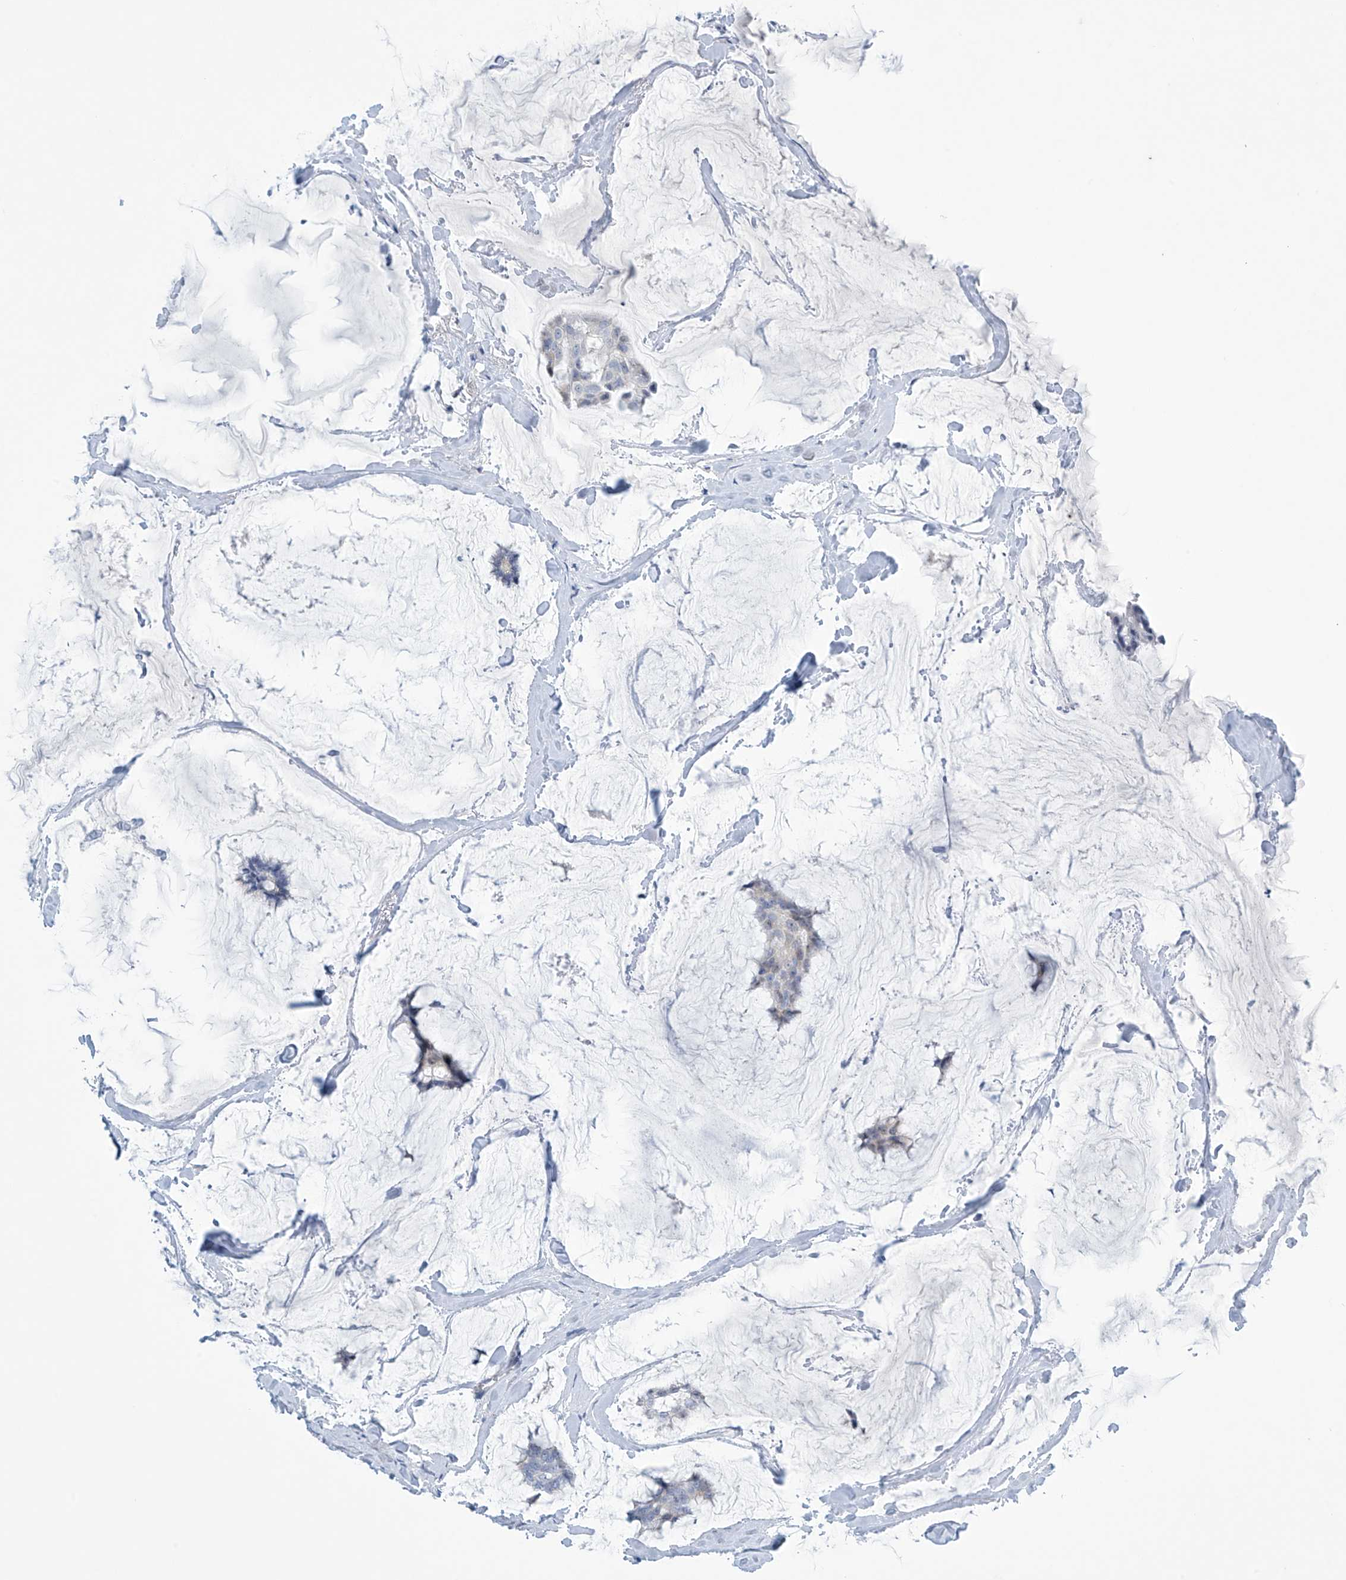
{"staining": {"intensity": "negative", "quantity": "none", "location": "none"}, "tissue": "breast cancer", "cell_type": "Tumor cells", "image_type": "cancer", "snomed": [{"axis": "morphology", "description": "Duct carcinoma"}, {"axis": "topography", "description": "Breast"}], "caption": "Immunohistochemical staining of breast intraductal carcinoma reveals no significant expression in tumor cells.", "gene": "SLC35A5", "patient": {"sex": "female", "age": 93}}